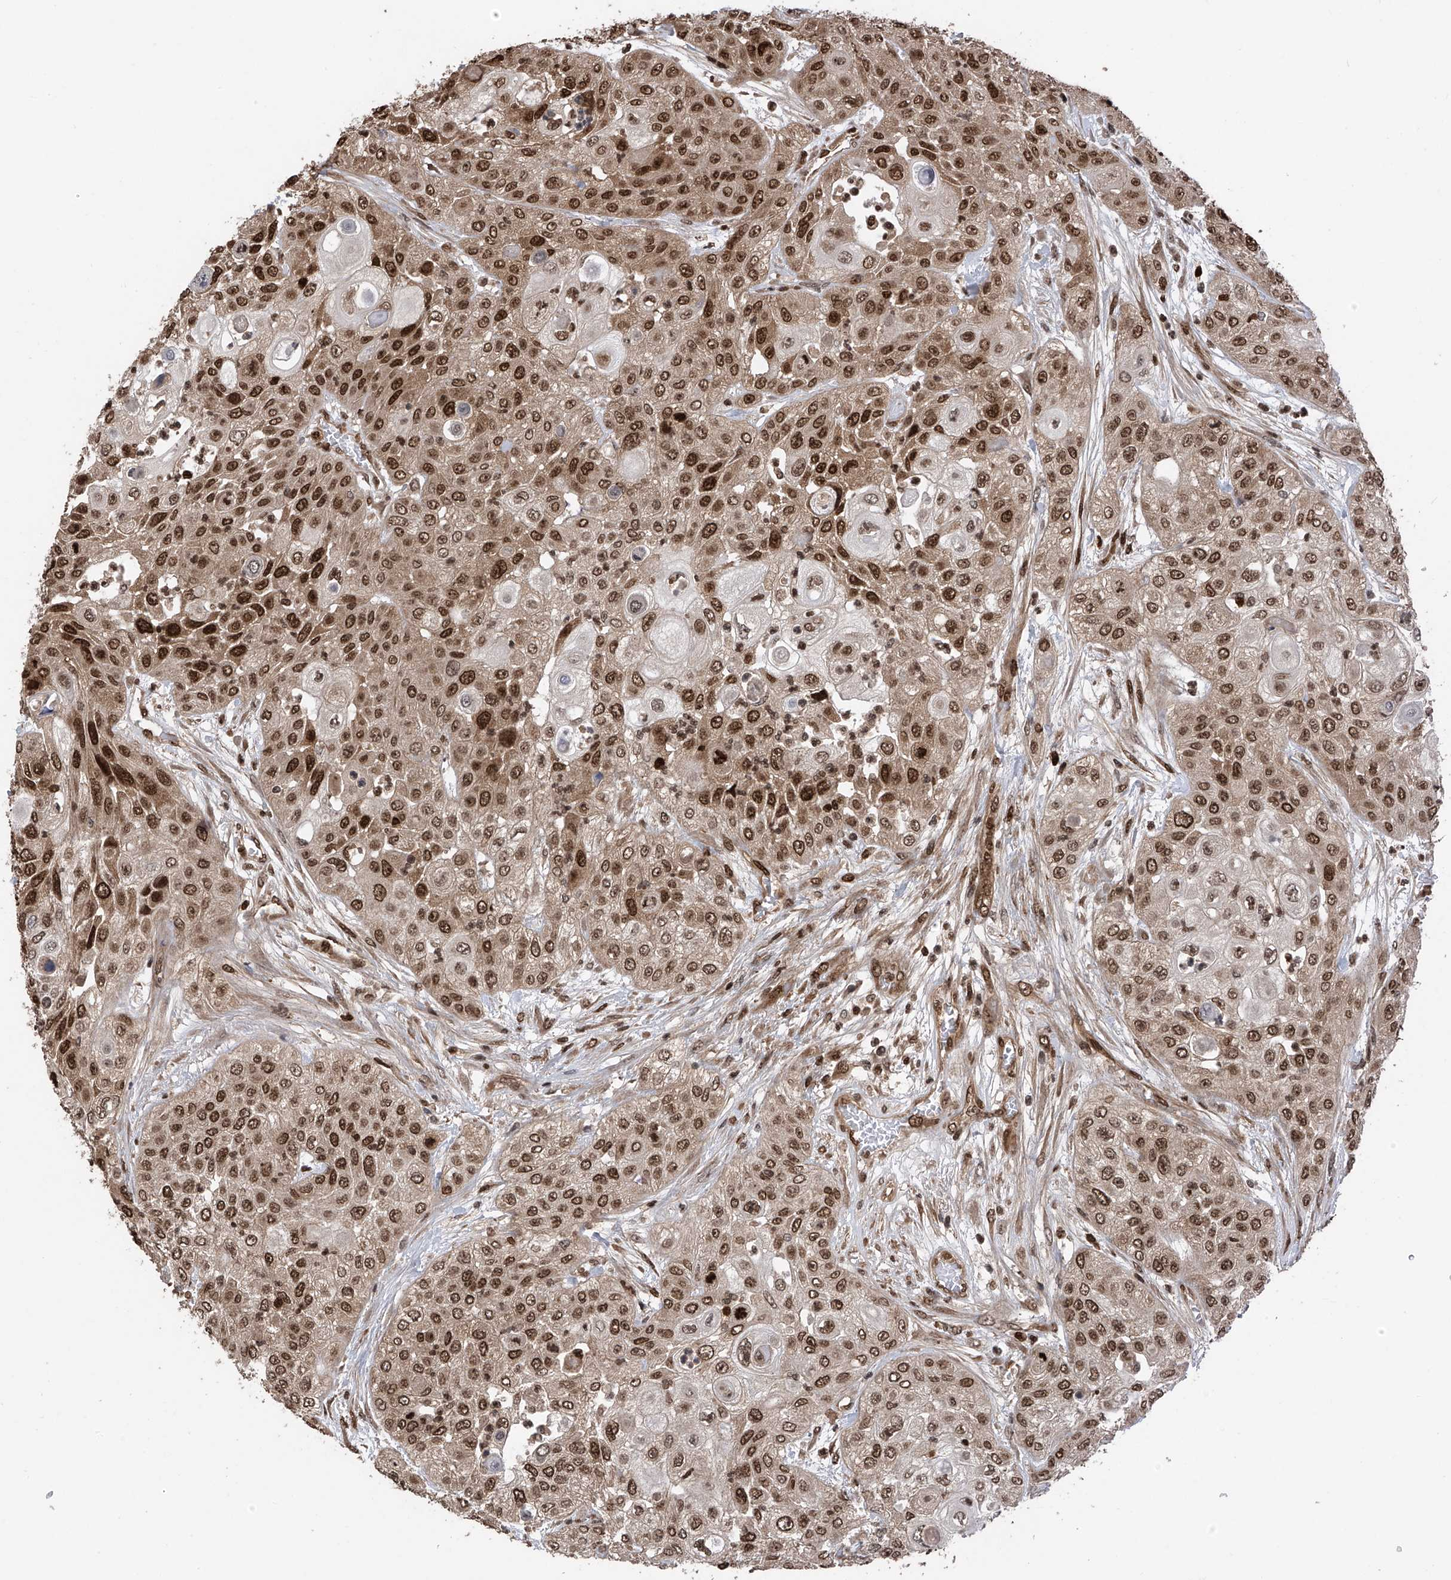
{"staining": {"intensity": "strong", "quantity": ">75%", "location": "cytoplasmic/membranous,nuclear"}, "tissue": "urothelial cancer", "cell_type": "Tumor cells", "image_type": "cancer", "snomed": [{"axis": "morphology", "description": "Urothelial carcinoma, High grade"}, {"axis": "topography", "description": "Urinary bladder"}], "caption": "A brown stain shows strong cytoplasmic/membranous and nuclear positivity of a protein in human urothelial cancer tumor cells.", "gene": "DNAJC9", "patient": {"sex": "female", "age": 79}}